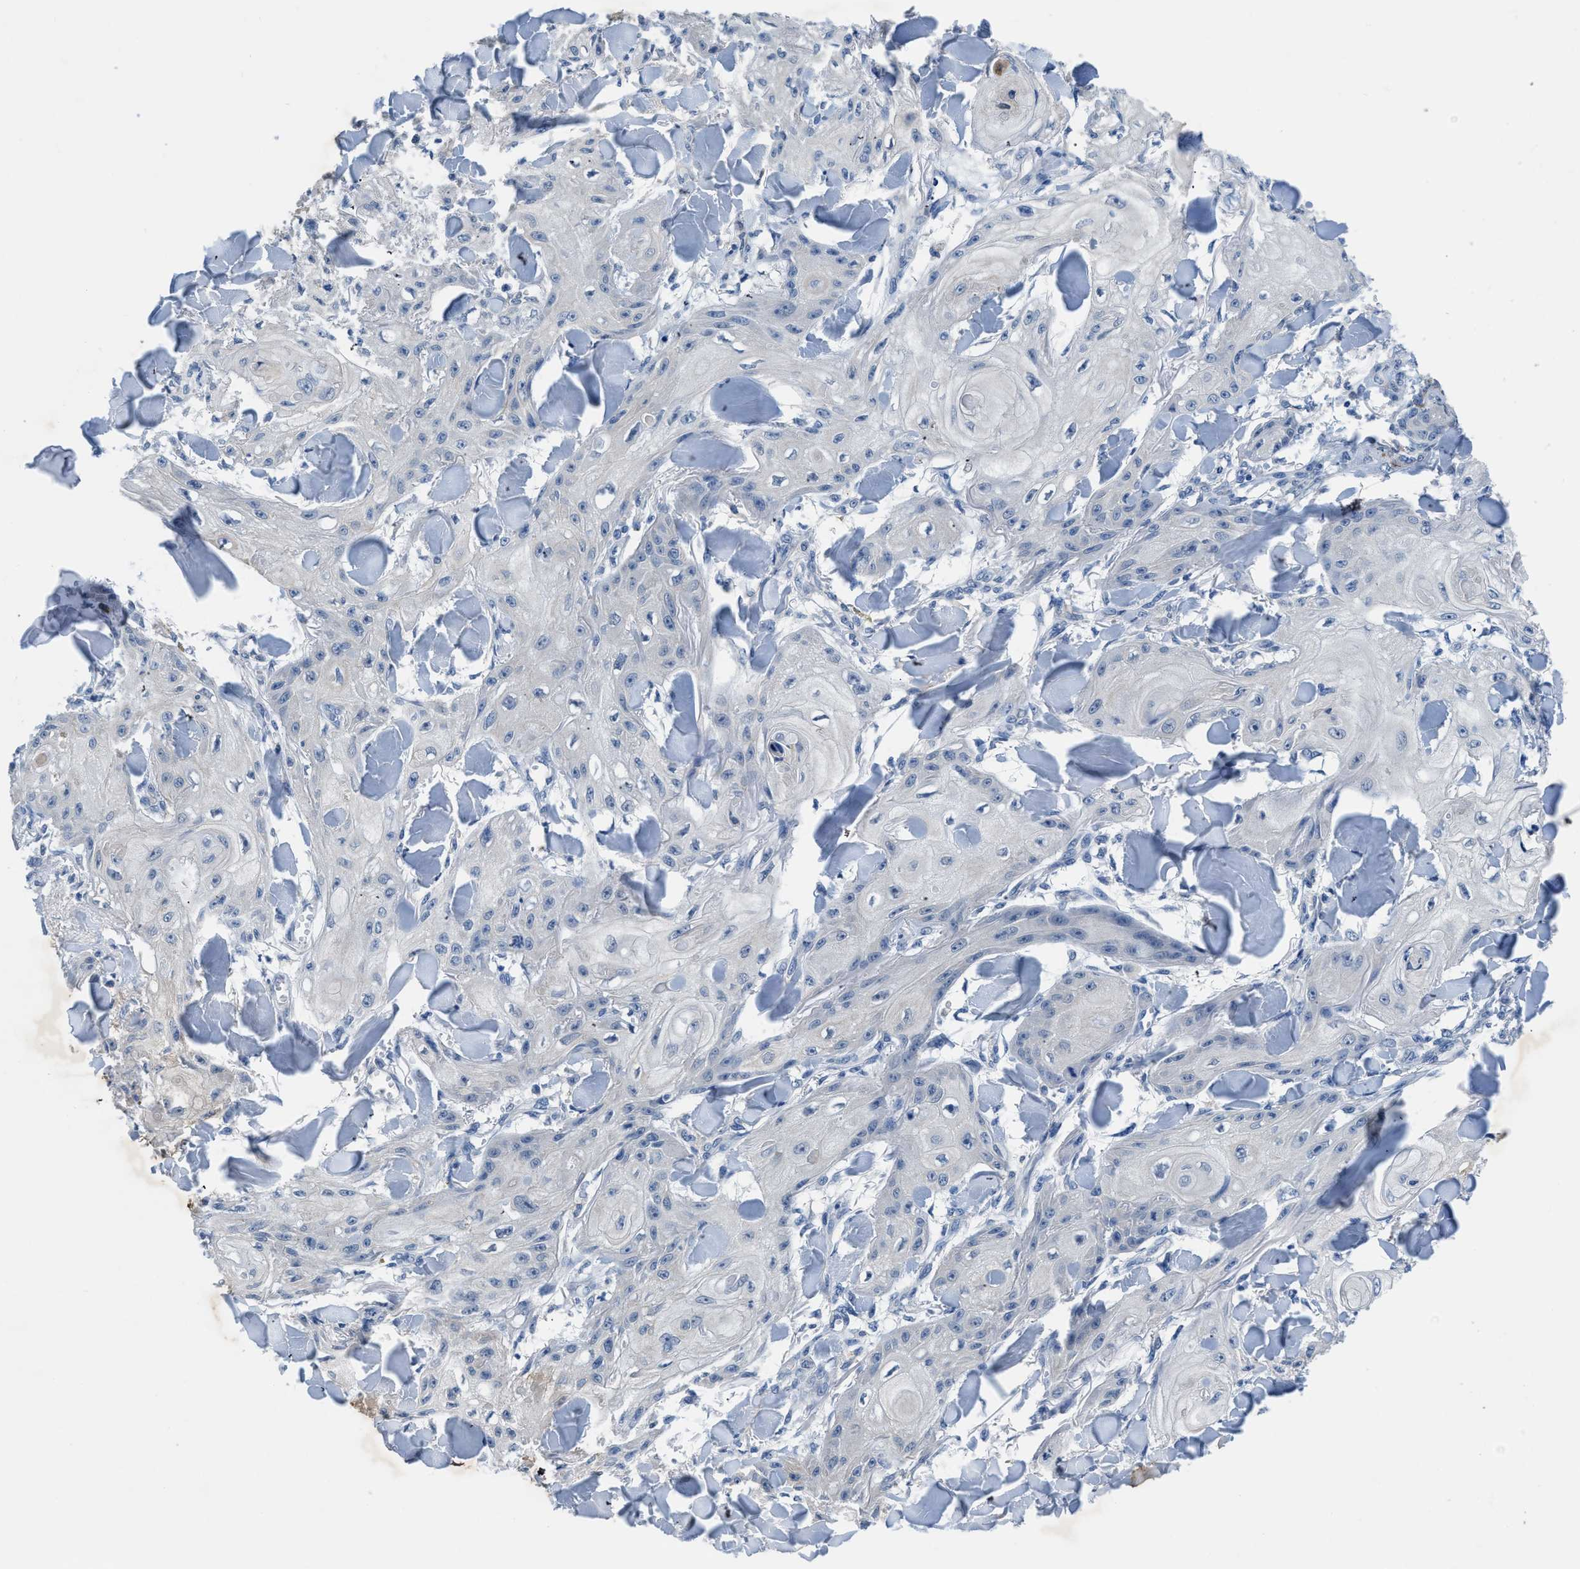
{"staining": {"intensity": "negative", "quantity": "none", "location": "none"}, "tissue": "skin cancer", "cell_type": "Tumor cells", "image_type": "cancer", "snomed": [{"axis": "morphology", "description": "Squamous cell carcinoma, NOS"}, {"axis": "topography", "description": "Skin"}], "caption": "IHC of skin cancer (squamous cell carcinoma) shows no staining in tumor cells.", "gene": "LANCL2", "patient": {"sex": "male", "age": 74}}